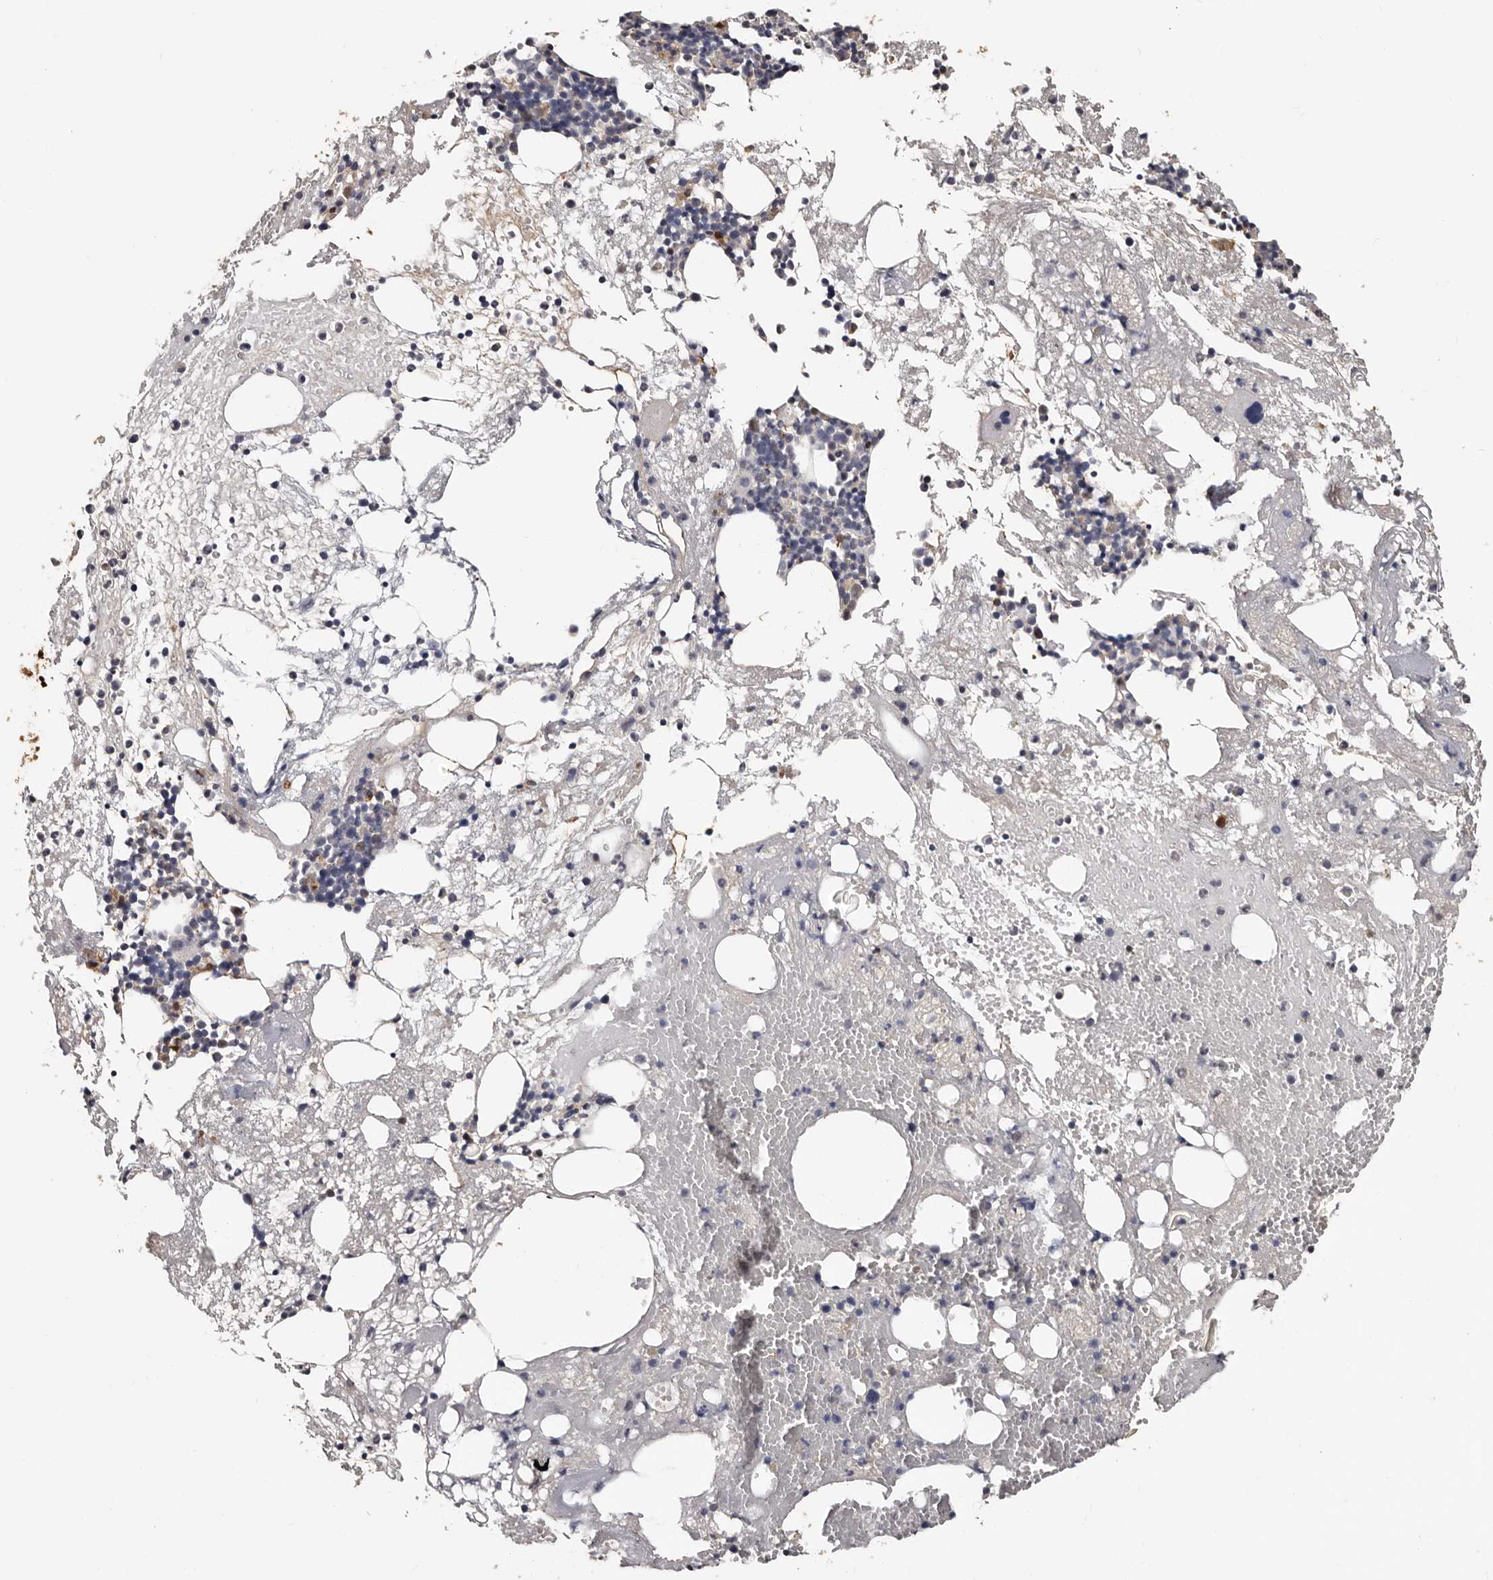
{"staining": {"intensity": "moderate", "quantity": "25%-75%", "location": "cytoplasmic/membranous,nuclear"}, "tissue": "bone marrow", "cell_type": "Hematopoietic cells", "image_type": "normal", "snomed": [{"axis": "morphology", "description": "Normal tissue, NOS"}, {"axis": "morphology", "description": "Inflammation, NOS"}, {"axis": "topography", "description": "Bone marrow"}], "caption": "A medium amount of moderate cytoplasmic/membranous,nuclear positivity is present in approximately 25%-75% of hematopoietic cells in benign bone marrow.", "gene": "DNPH1", "patient": {"sex": "female", "age": 48}}